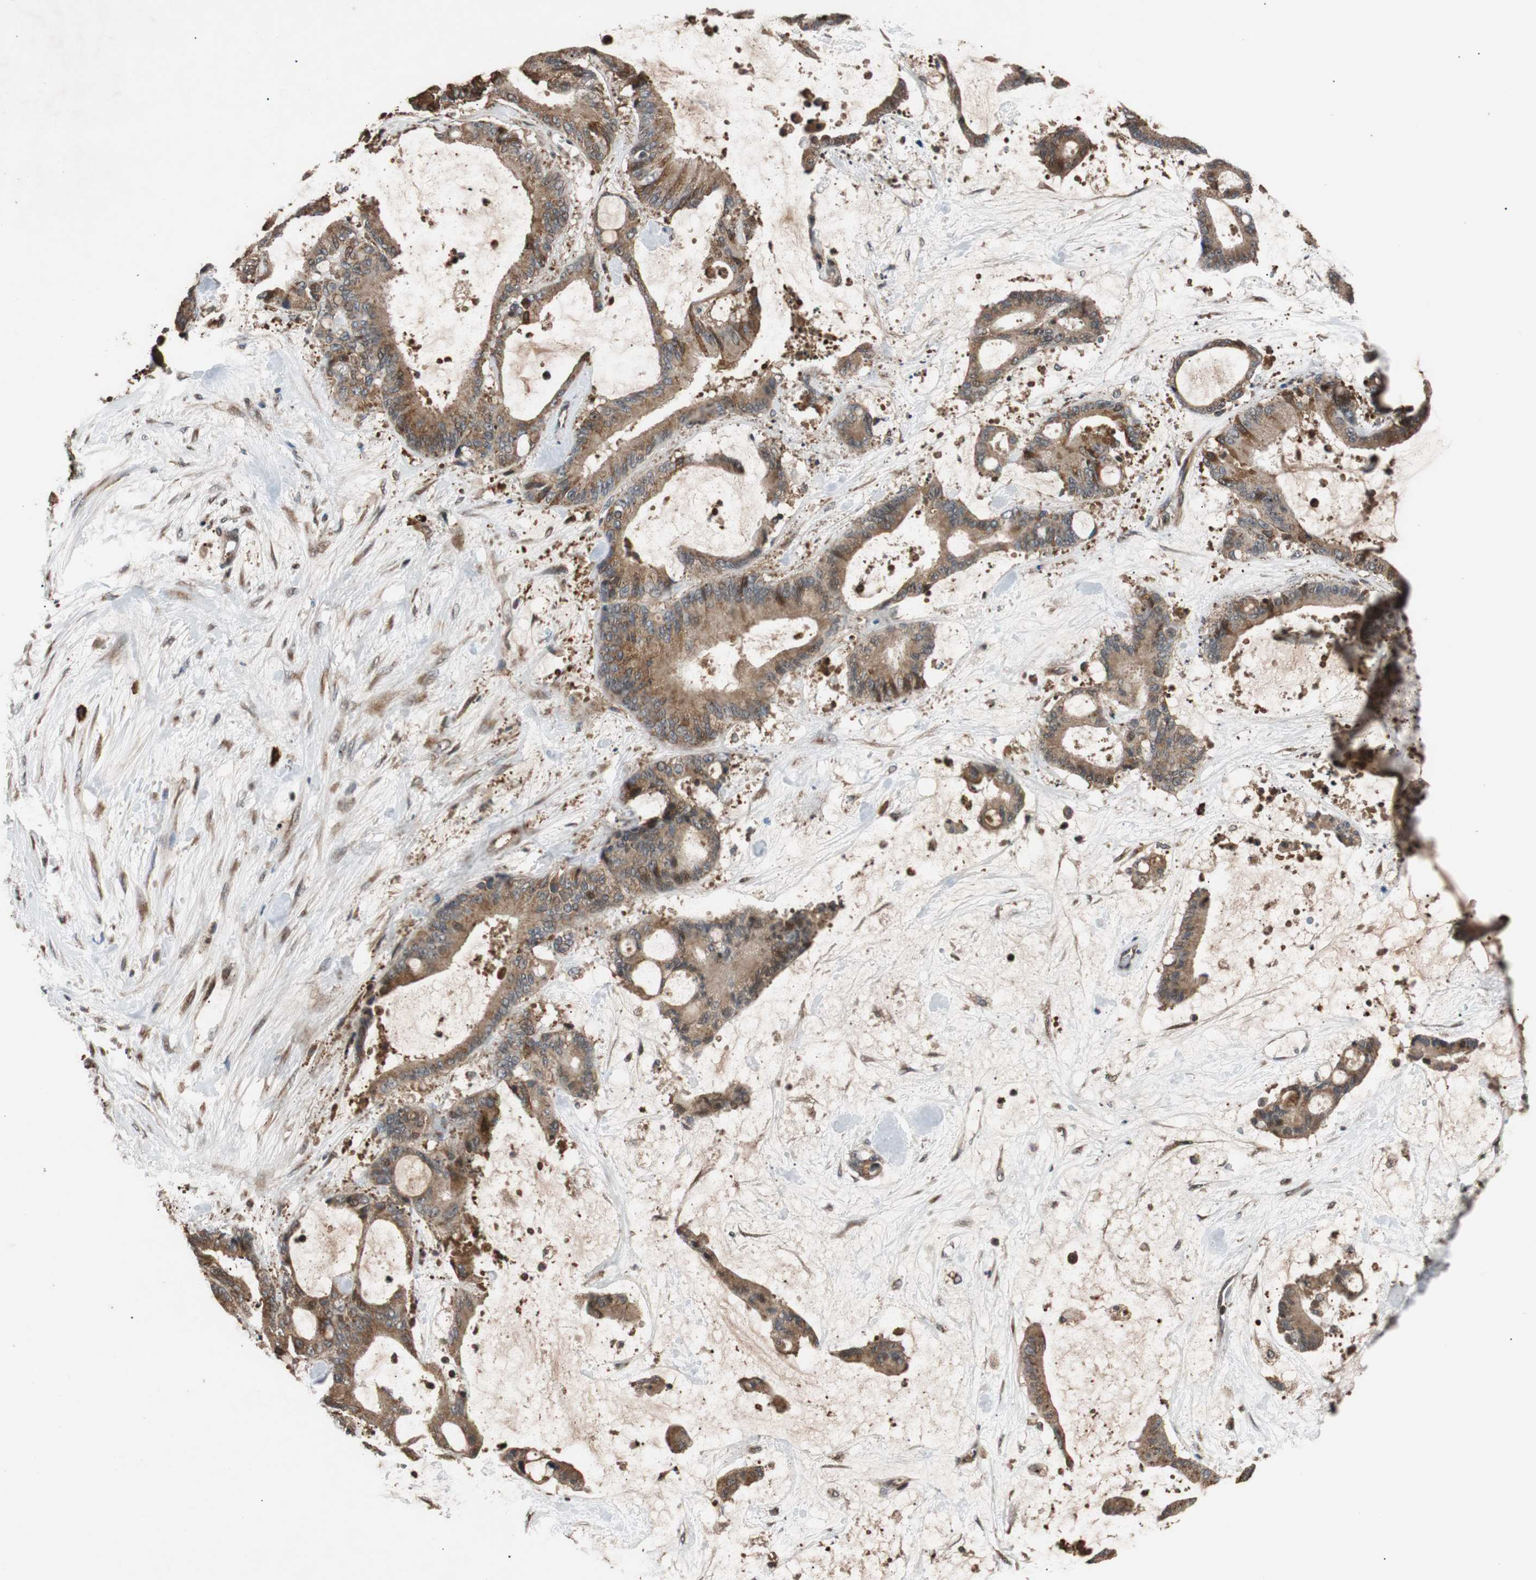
{"staining": {"intensity": "strong", "quantity": ">75%", "location": "cytoplasmic/membranous"}, "tissue": "liver cancer", "cell_type": "Tumor cells", "image_type": "cancer", "snomed": [{"axis": "morphology", "description": "Cholangiocarcinoma"}, {"axis": "topography", "description": "Liver"}], "caption": "This micrograph demonstrates cholangiocarcinoma (liver) stained with immunohistochemistry to label a protein in brown. The cytoplasmic/membranous of tumor cells show strong positivity for the protein. Nuclei are counter-stained blue.", "gene": "USP31", "patient": {"sex": "female", "age": 73}}